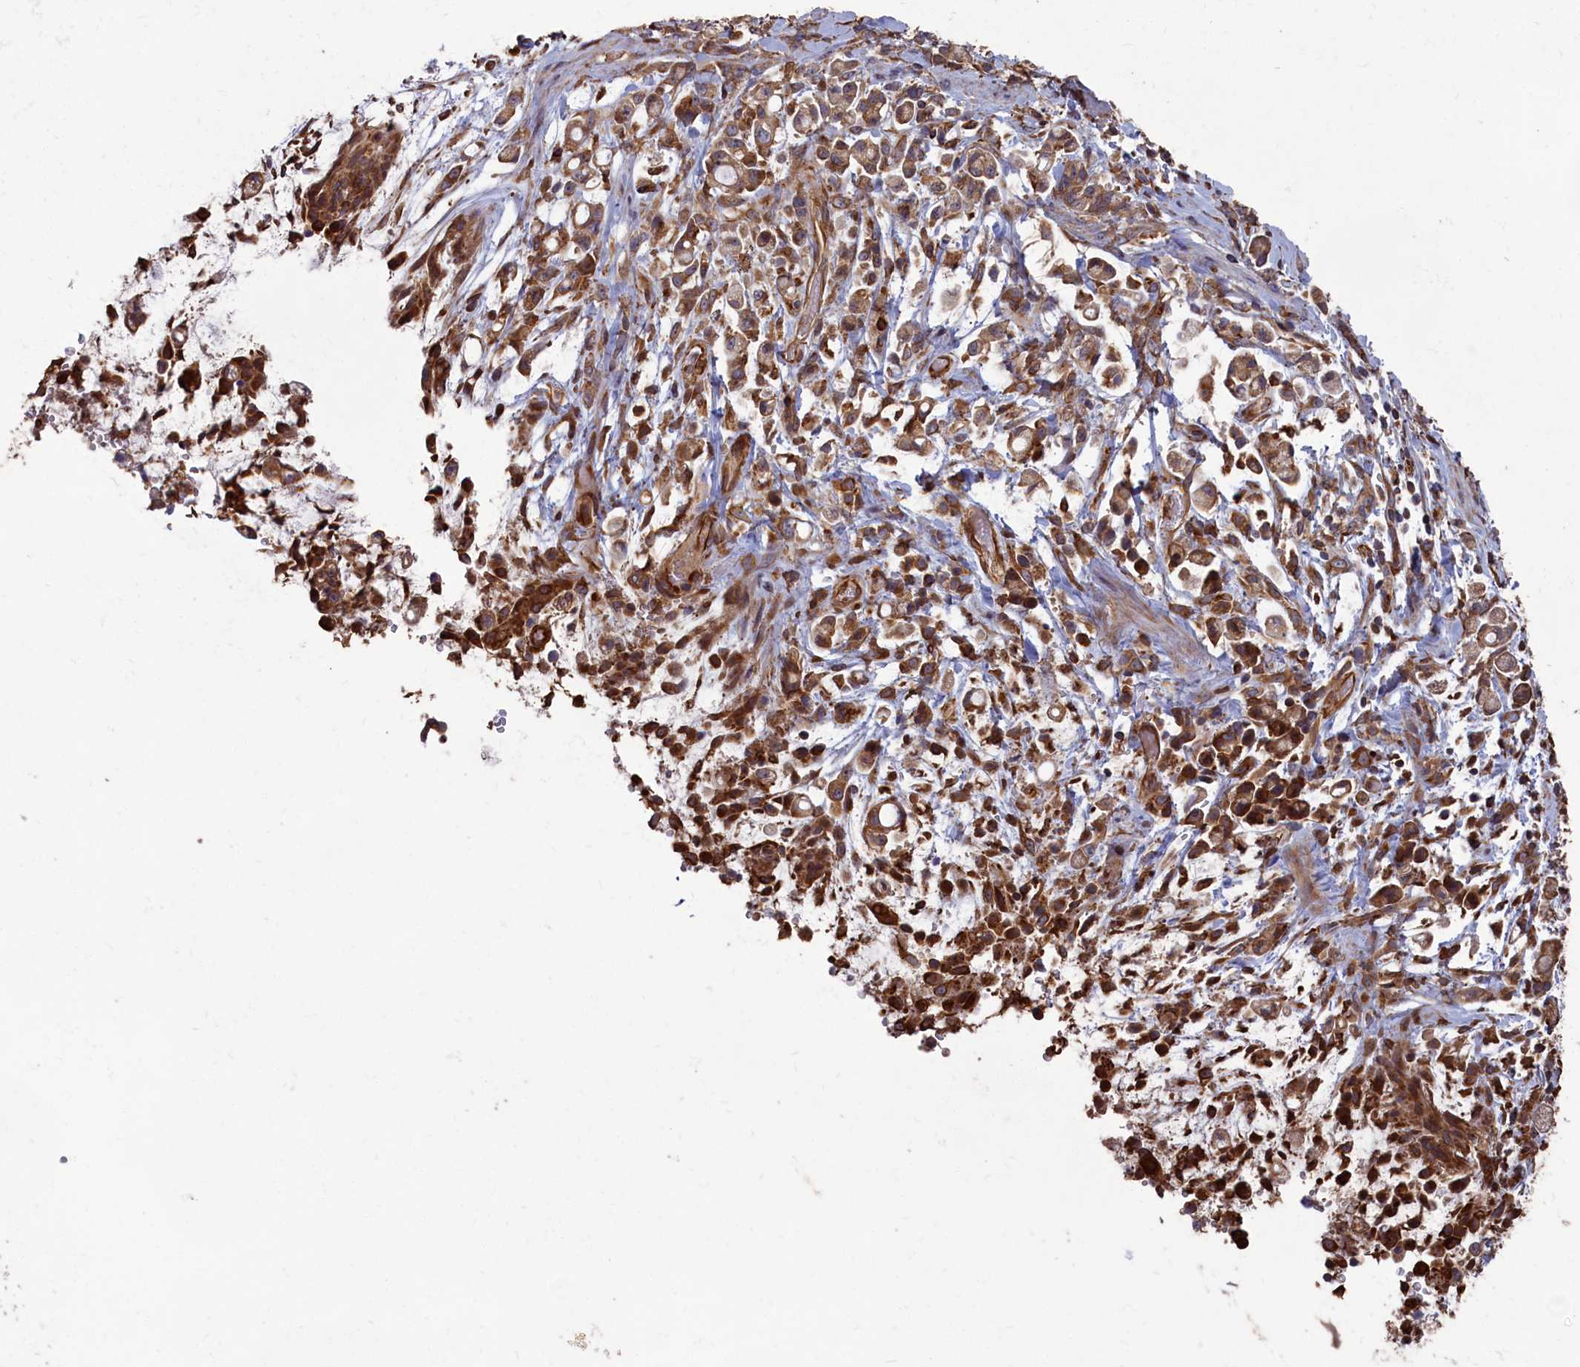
{"staining": {"intensity": "moderate", "quantity": ">75%", "location": "cytoplasmic/membranous"}, "tissue": "stomach cancer", "cell_type": "Tumor cells", "image_type": "cancer", "snomed": [{"axis": "morphology", "description": "Adenocarcinoma, NOS"}, {"axis": "topography", "description": "Stomach"}], "caption": "Protein expression analysis of stomach cancer exhibits moderate cytoplasmic/membranous expression in approximately >75% of tumor cells.", "gene": "CCDC124", "patient": {"sex": "female", "age": 60}}